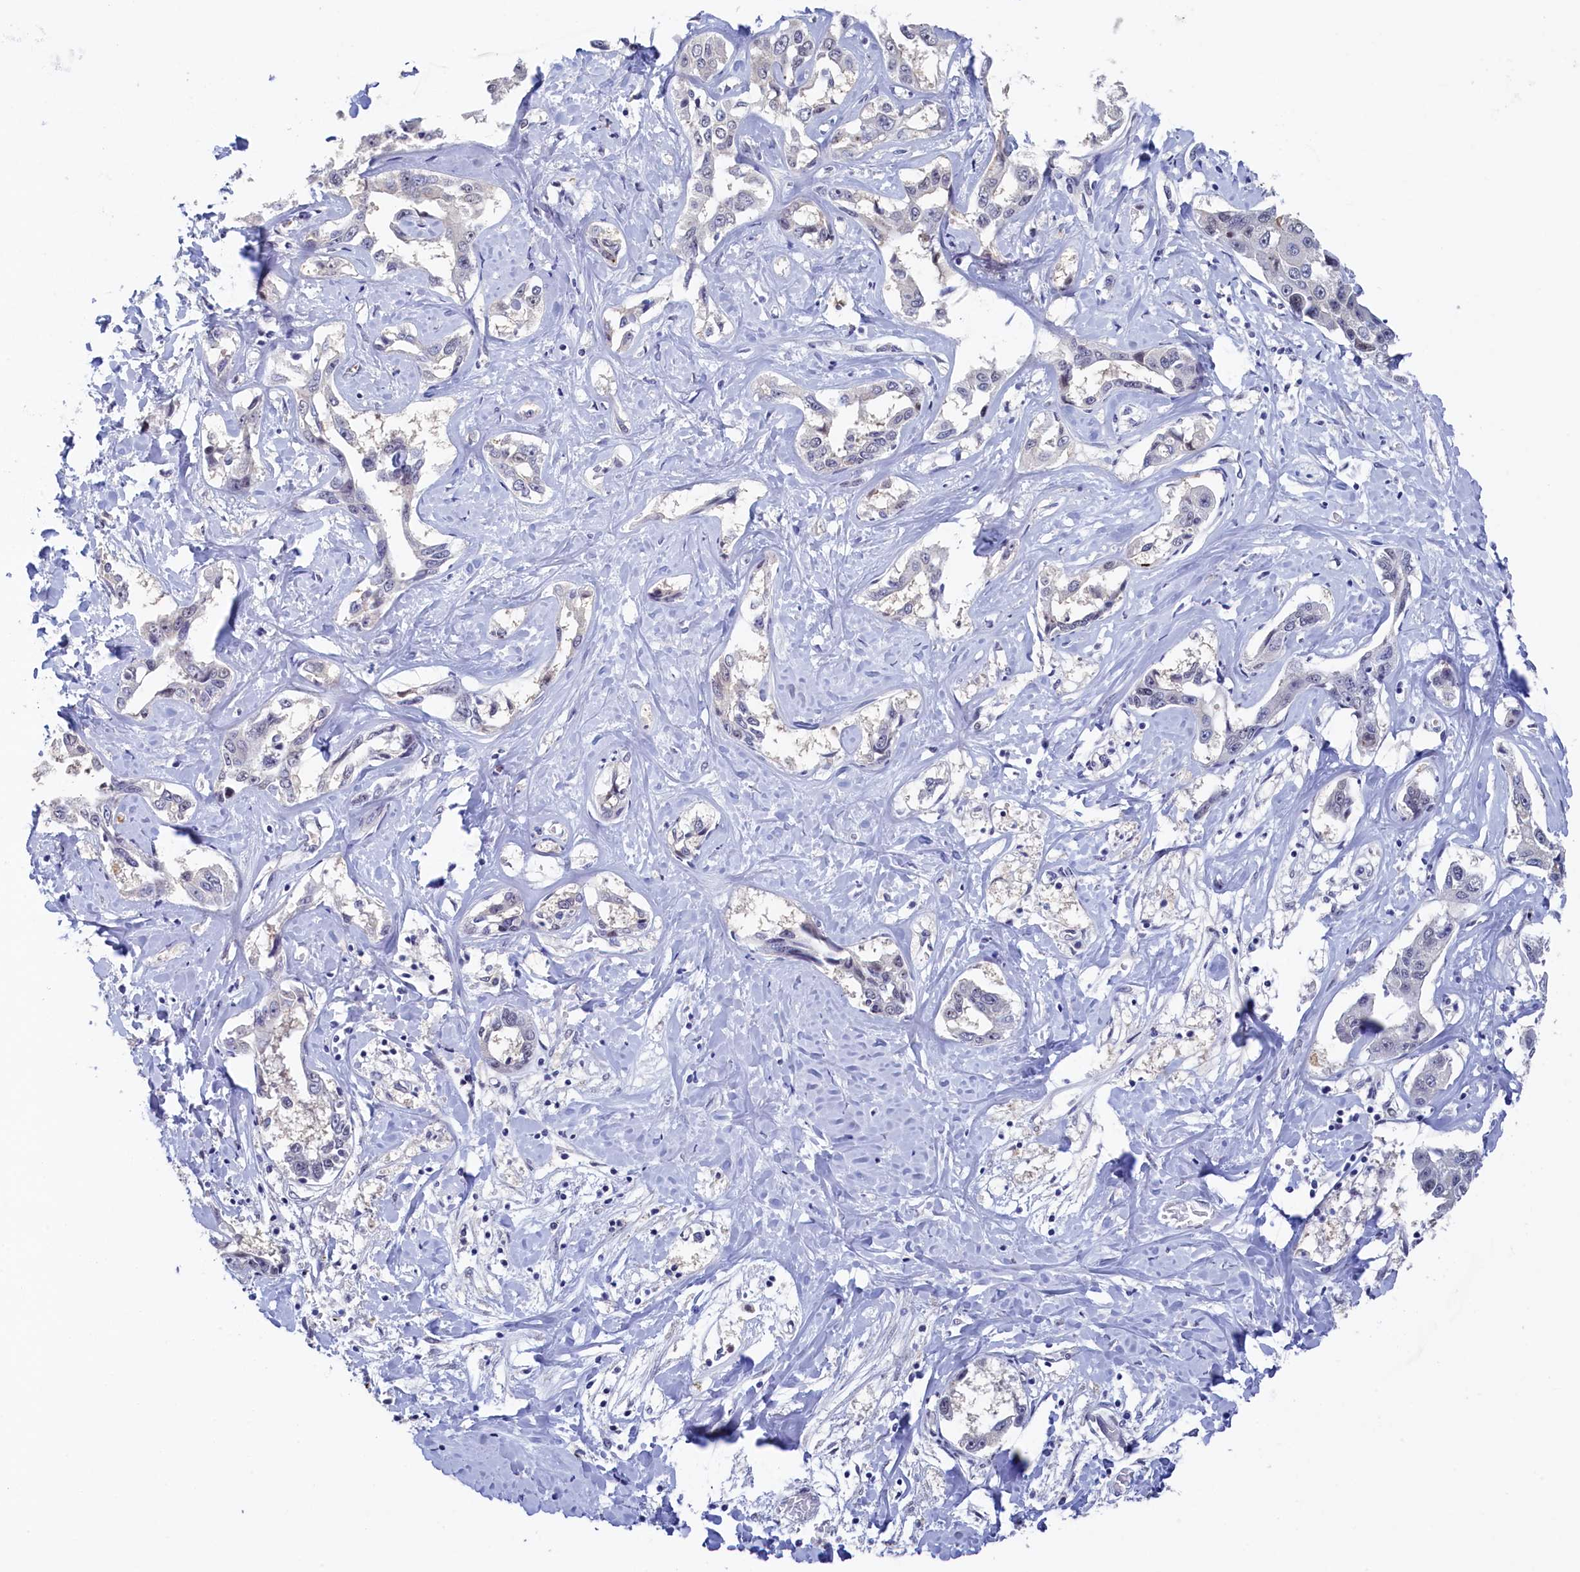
{"staining": {"intensity": "negative", "quantity": "none", "location": "none"}, "tissue": "liver cancer", "cell_type": "Tumor cells", "image_type": "cancer", "snomed": [{"axis": "morphology", "description": "Cholangiocarcinoma"}, {"axis": "topography", "description": "Liver"}], "caption": "Tumor cells show no significant protein expression in liver cancer (cholangiocarcinoma).", "gene": "MOSPD3", "patient": {"sex": "male", "age": 59}}